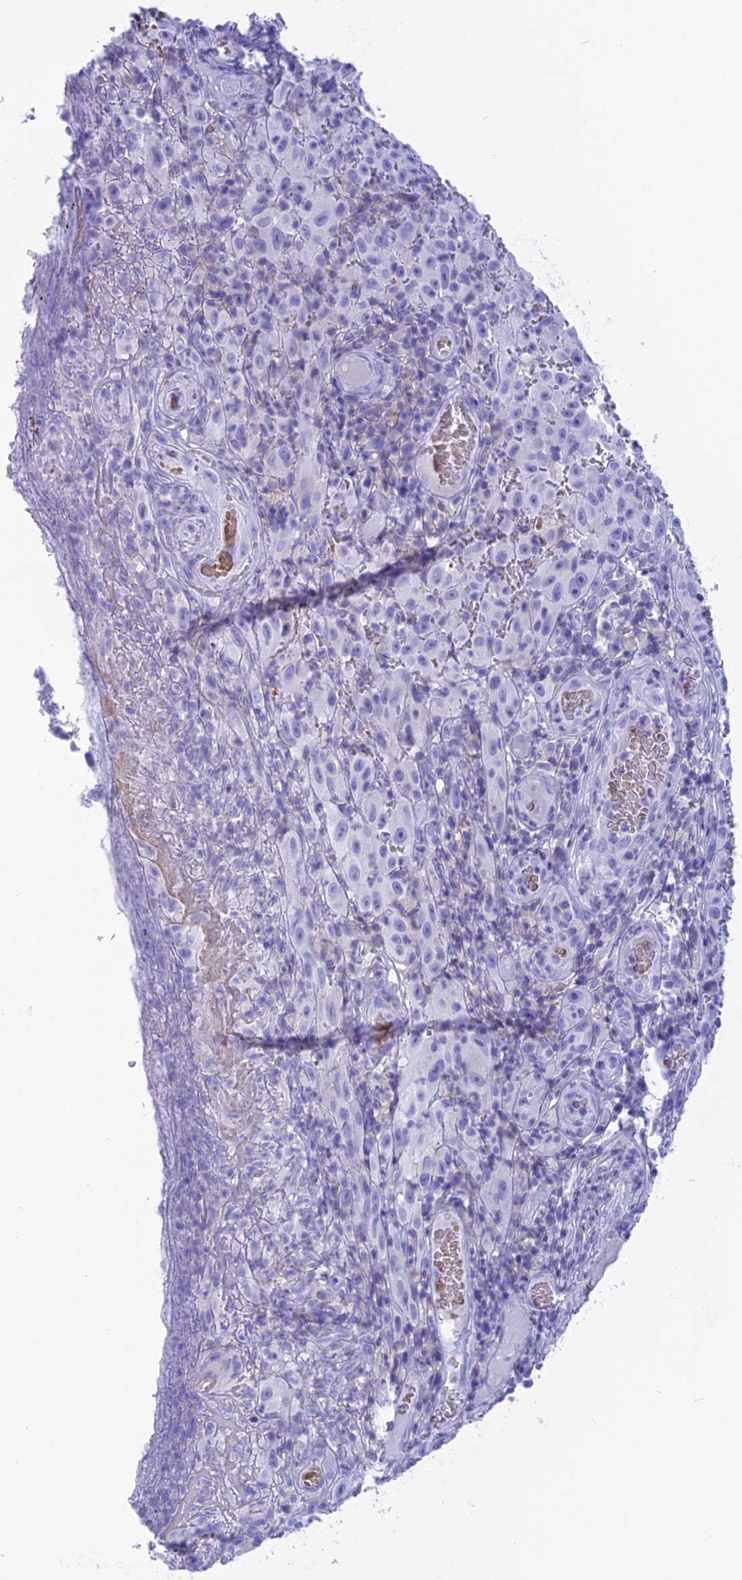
{"staining": {"intensity": "negative", "quantity": "none", "location": "none"}, "tissue": "melanoma", "cell_type": "Tumor cells", "image_type": "cancer", "snomed": [{"axis": "morphology", "description": "Malignant melanoma, NOS"}, {"axis": "topography", "description": "Skin"}], "caption": "The image shows no significant expression in tumor cells of melanoma.", "gene": "GLYATL1", "patient": {"sex": "female", "age": 82}}